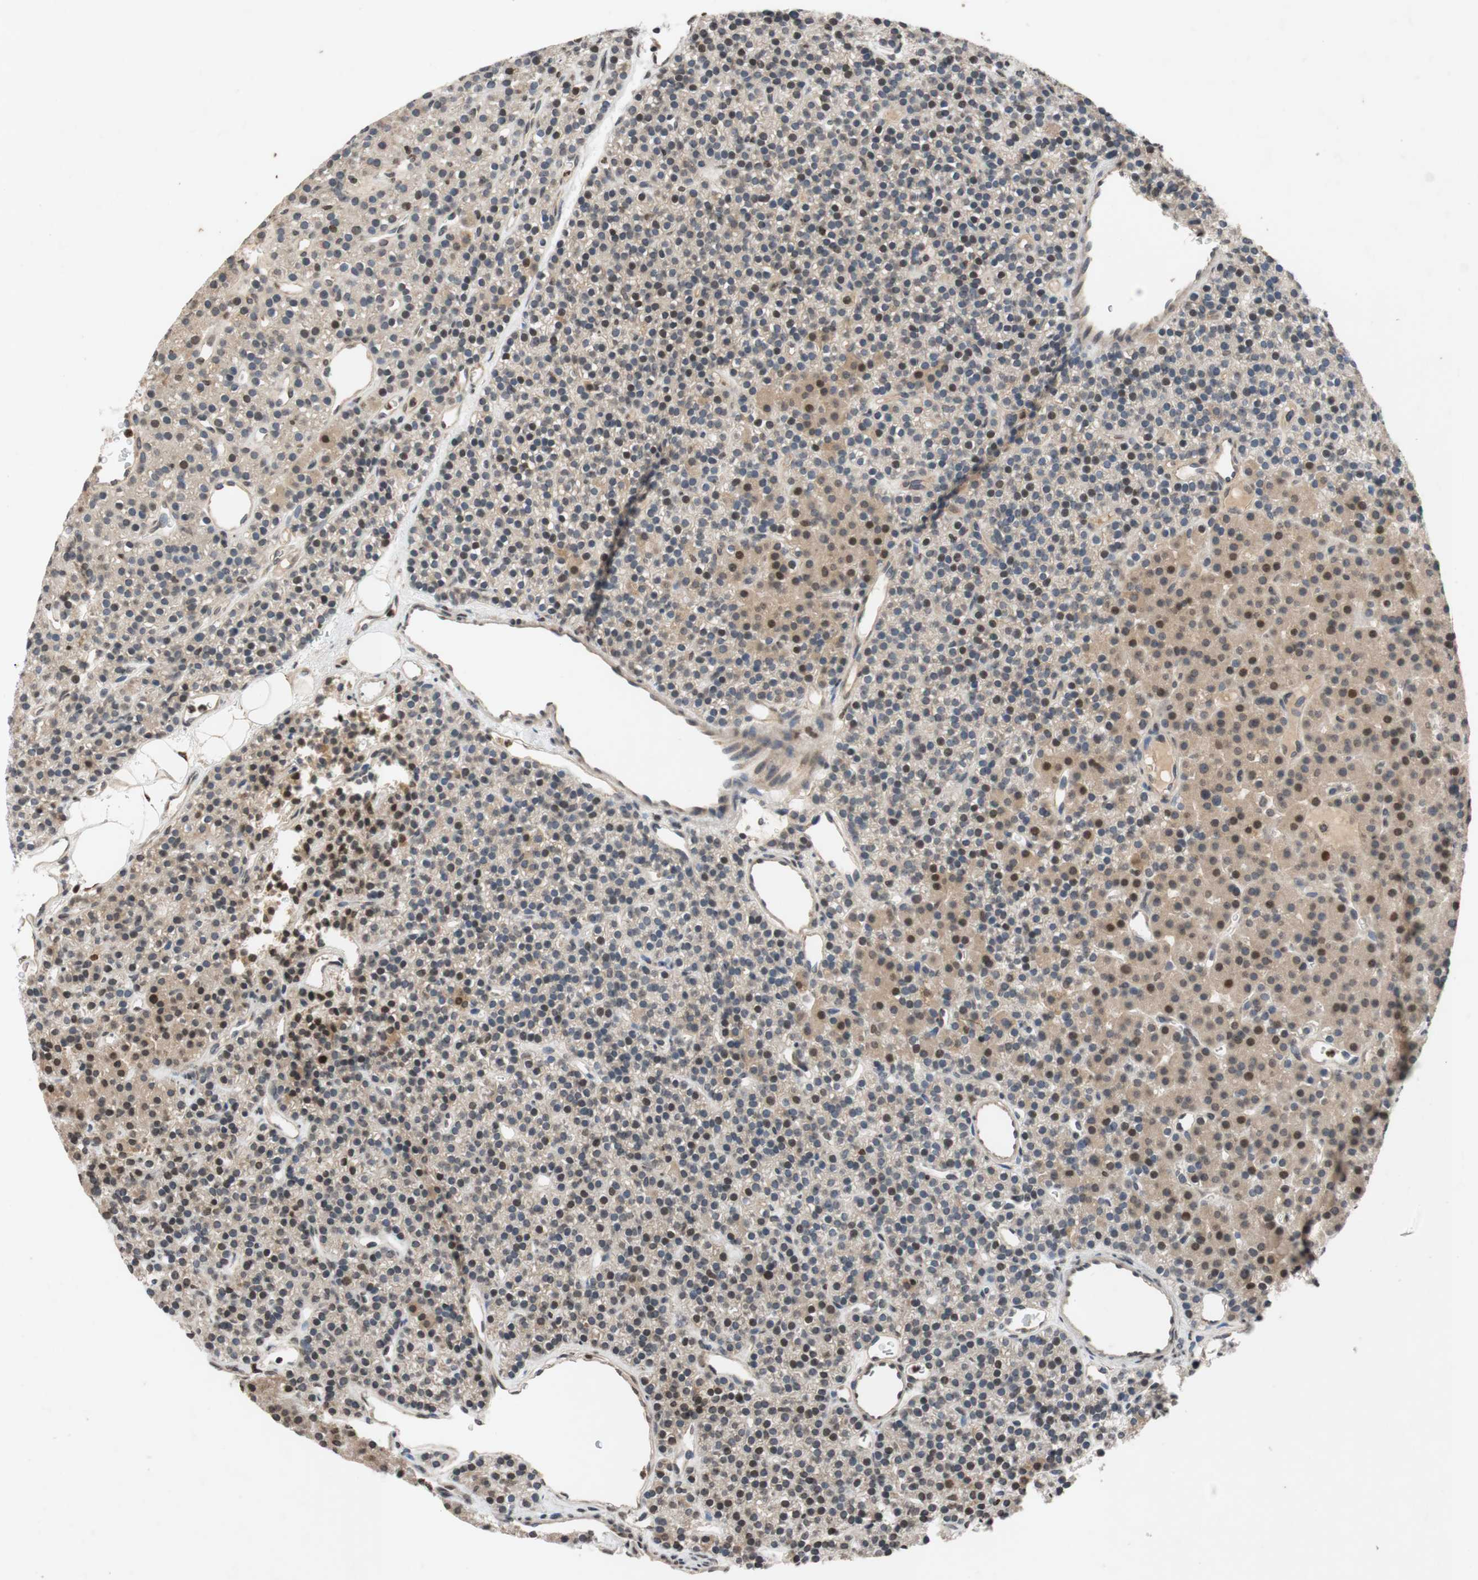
{"staining": {"intensity": "weak", "quantity": "<25%", "location": "cytoplasmic/membranous,nuclear"}, "tissue": "parathyroid gland", "cell_type": "Glandular cells", "image_type": "normal", "snomed": [{"axis": "morphology", "description": "Normal tissue, NOS"}, {"axis": "morphology", "description": "Hyperplasia, NOS"}, {"axis": "topography", "description": "Parathyroid gland"}], "caption": "Immunohistochemical staining of normal parathyroid gland shows no significant positivity in glandular cells. Nuclei are stained in blue.", "gene": "MCM6", "patient": {"sex": "male", "age": 44}}